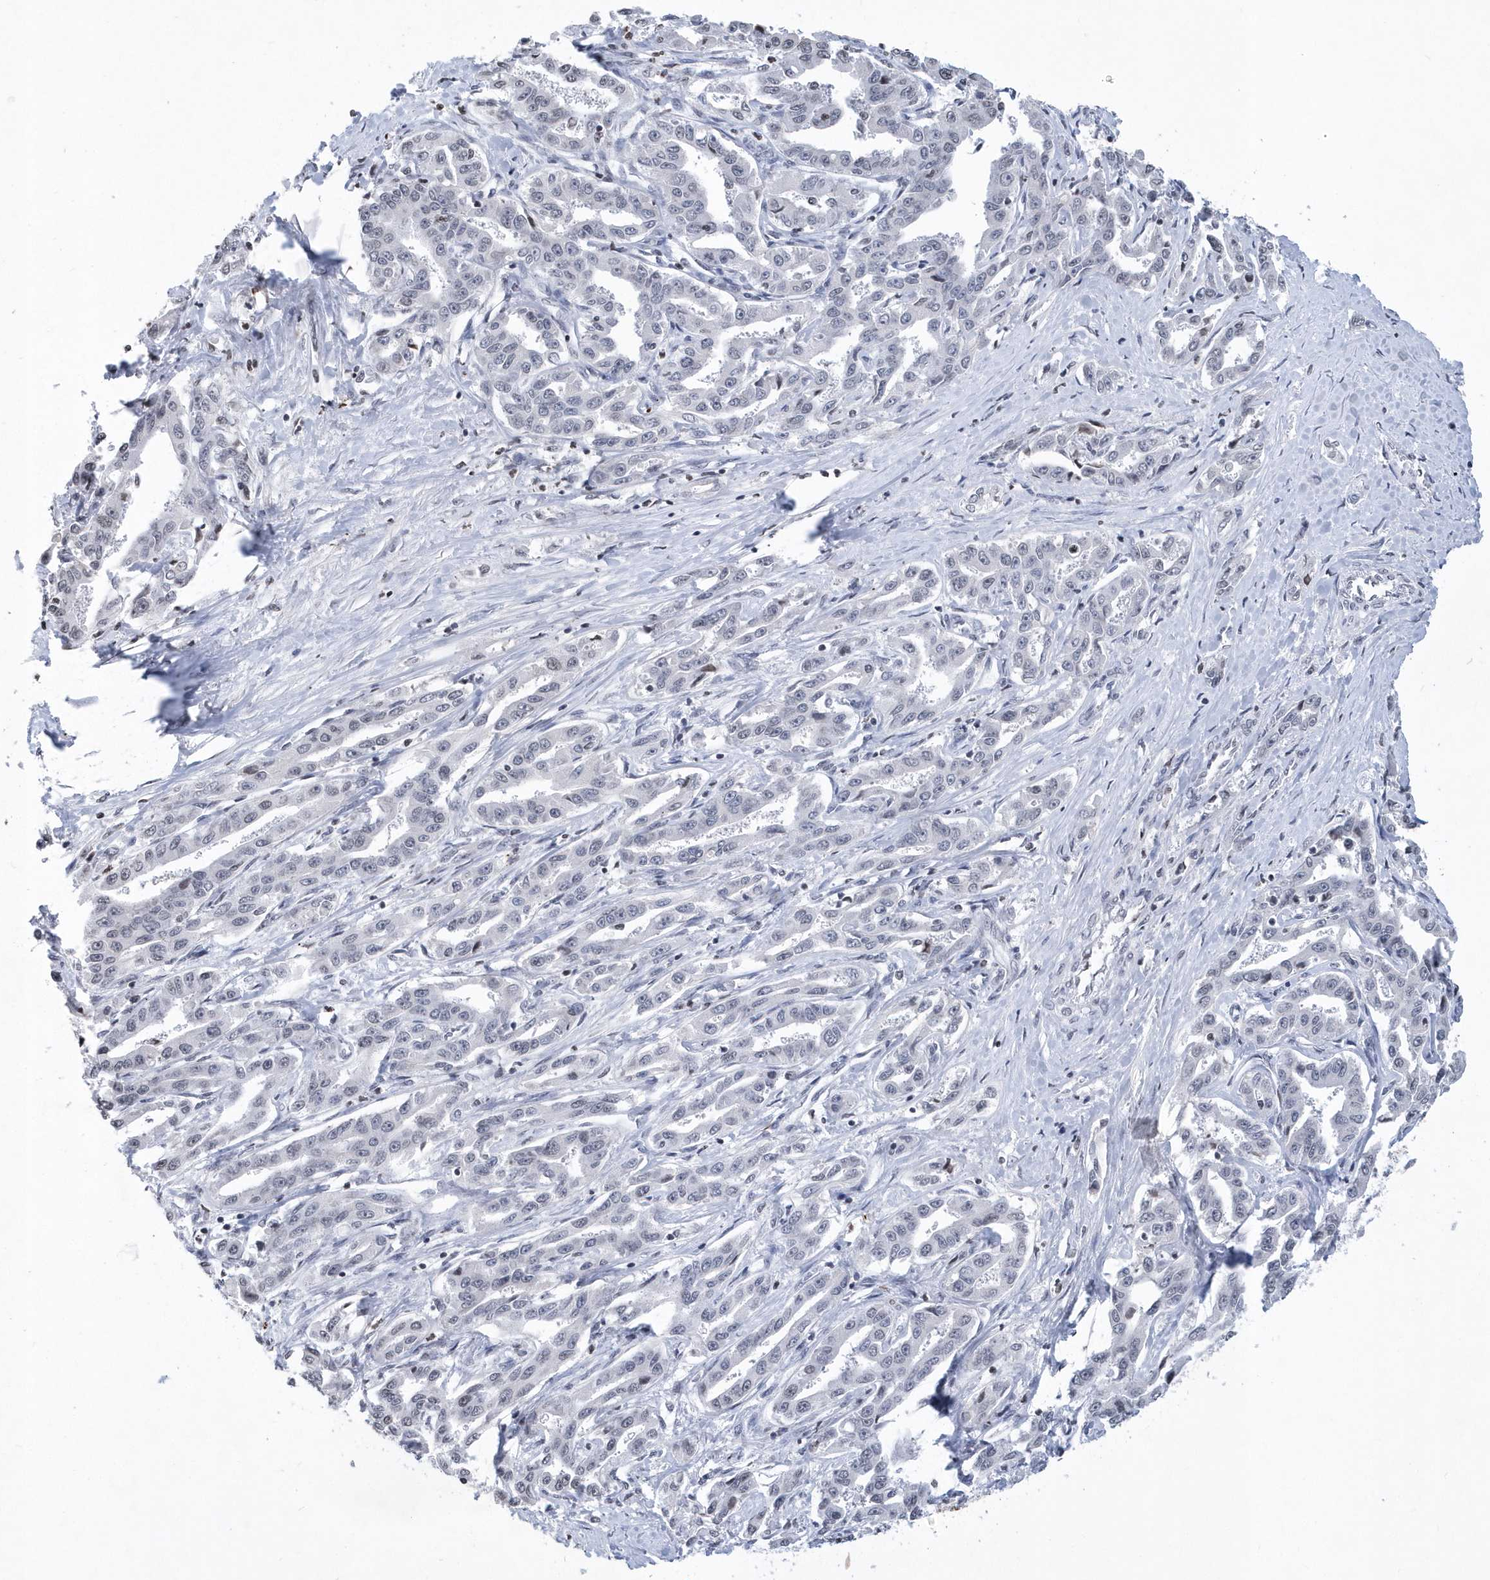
{"staining": {"intensity": "negative", "quantity": "none", "location": "none"}, "tissue": "liver cancer", "cell_type": "Tumor cells", "image_type": "cancer", "snomed": [{"axis": "morphology", "description": "Cholangiocarcinoma"}, {"axis": "topography", "description": "Liver"}], "caption": "Liver cancer (cholangiocarcinoma) was stained to show a protein in brown. There is no significant expression in tumor cells. The staining is performed using DAB (3,3'-diaminobenzidine) brown chromogen with nuclei counter-stained in using hematoxylin.", "gene": "VWA5B2", "patient": {"sex": "male", "age": 59}}